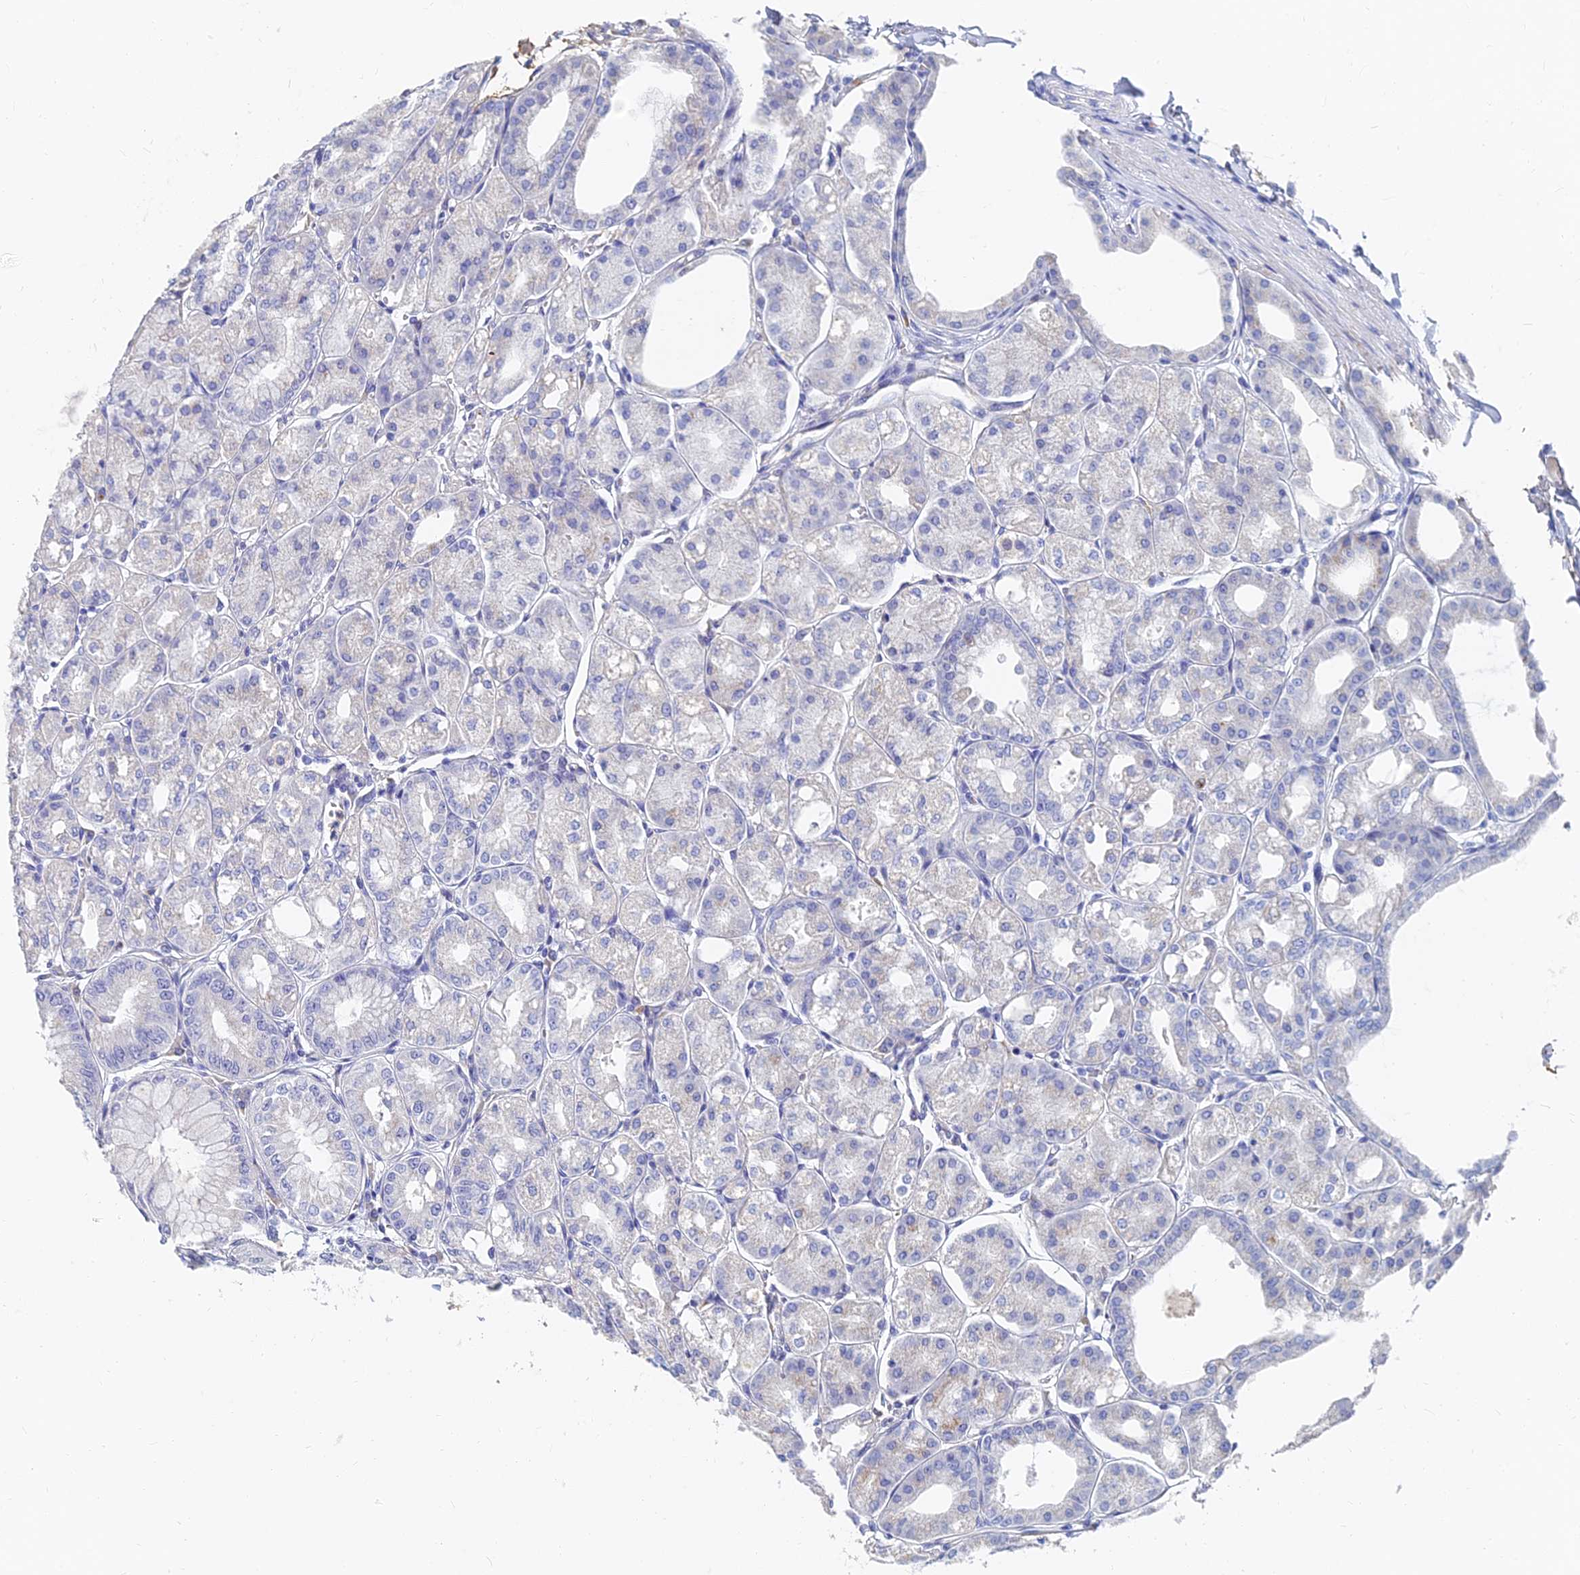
{"staining": {"intensity": "moderate", "quantity": "<25%", "location": "cytoplasmic/membranous"}, "tissue": "stomach", "cell_type": "Glandular cells", "image_type": "normal", "snomed": [{"axis": "morphology", "description": "Normal tissue, NOS"}, {"axis": "topography", "description": "Stomach, lower"}], "caption": "High-magnification brightfield microscopy of benign stomach stained with DAB (brown) and counterstained with hematoxylin (blue). glandular cells exhibit moderate cytoplasmic/membranous positivity is seen in approximately<25% of cells.", "gene": "SPNS1", "patient": {"sex": "male", "age": 71}}